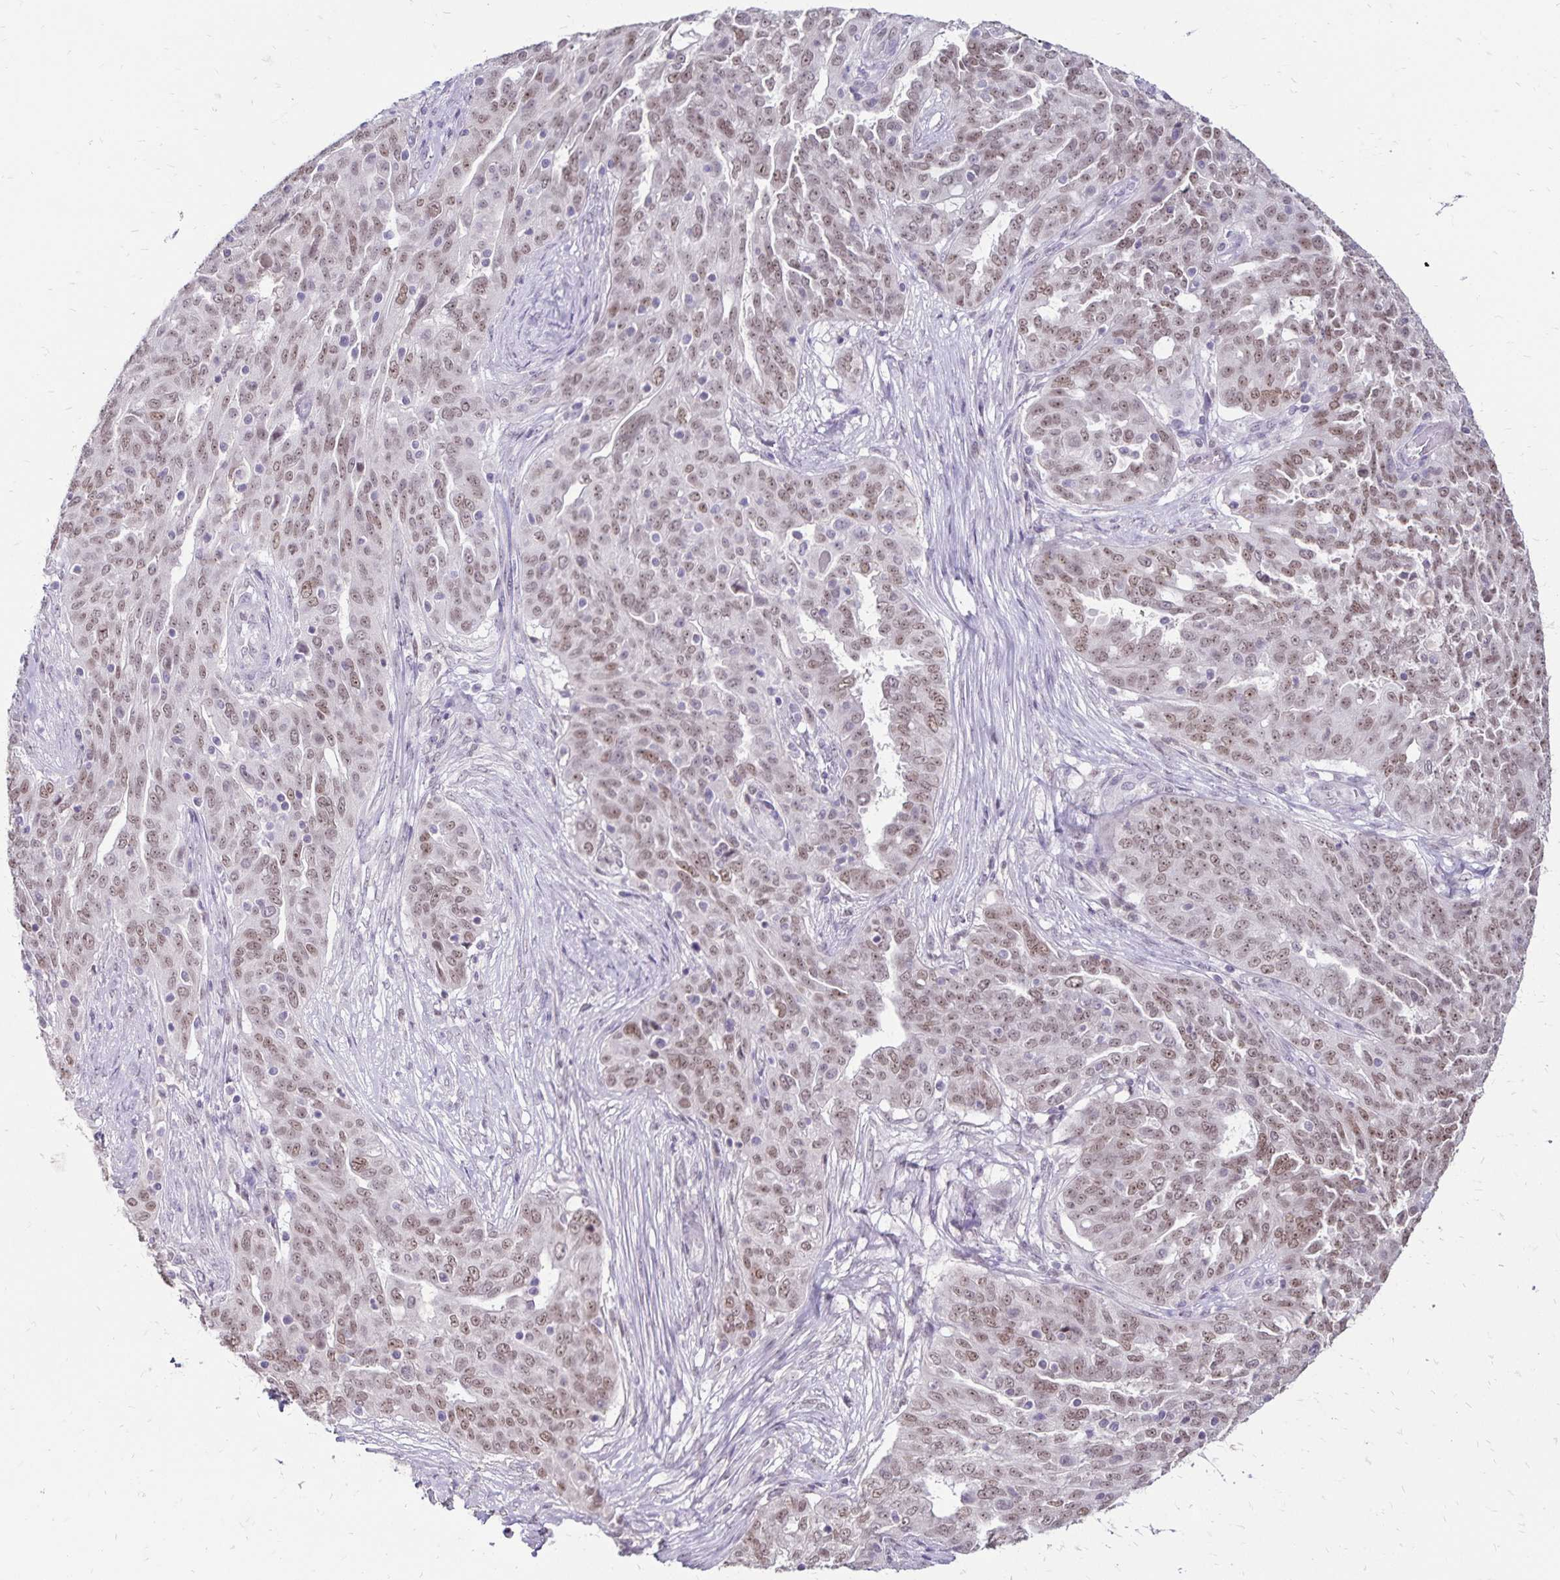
{"staining": {"intensity": "moderate", "quantity": ">75%", "location": "nuclear"}, "tissue": "ovarian cancer", "cell_type": "Tumor cells", "image_type": "cancer", "snomed": [{"axis": "morphology", "description": "Cystadenocarcinoma, serous, NOS"}, {"axis": "topography", "description": "Ovary"}], "caption": "Immunohistochemistry histopathology image of neoplastic tissue: serous cystadenocarcinoma (ovarian) stained using immunohistochemistry shows medium levels of moderate protein expression localized specifically in the nuclear of tumor cells, appearing as a nuclear brown color.", "gene": "POLB", "patient": {"sex": "female", "age": 67}}